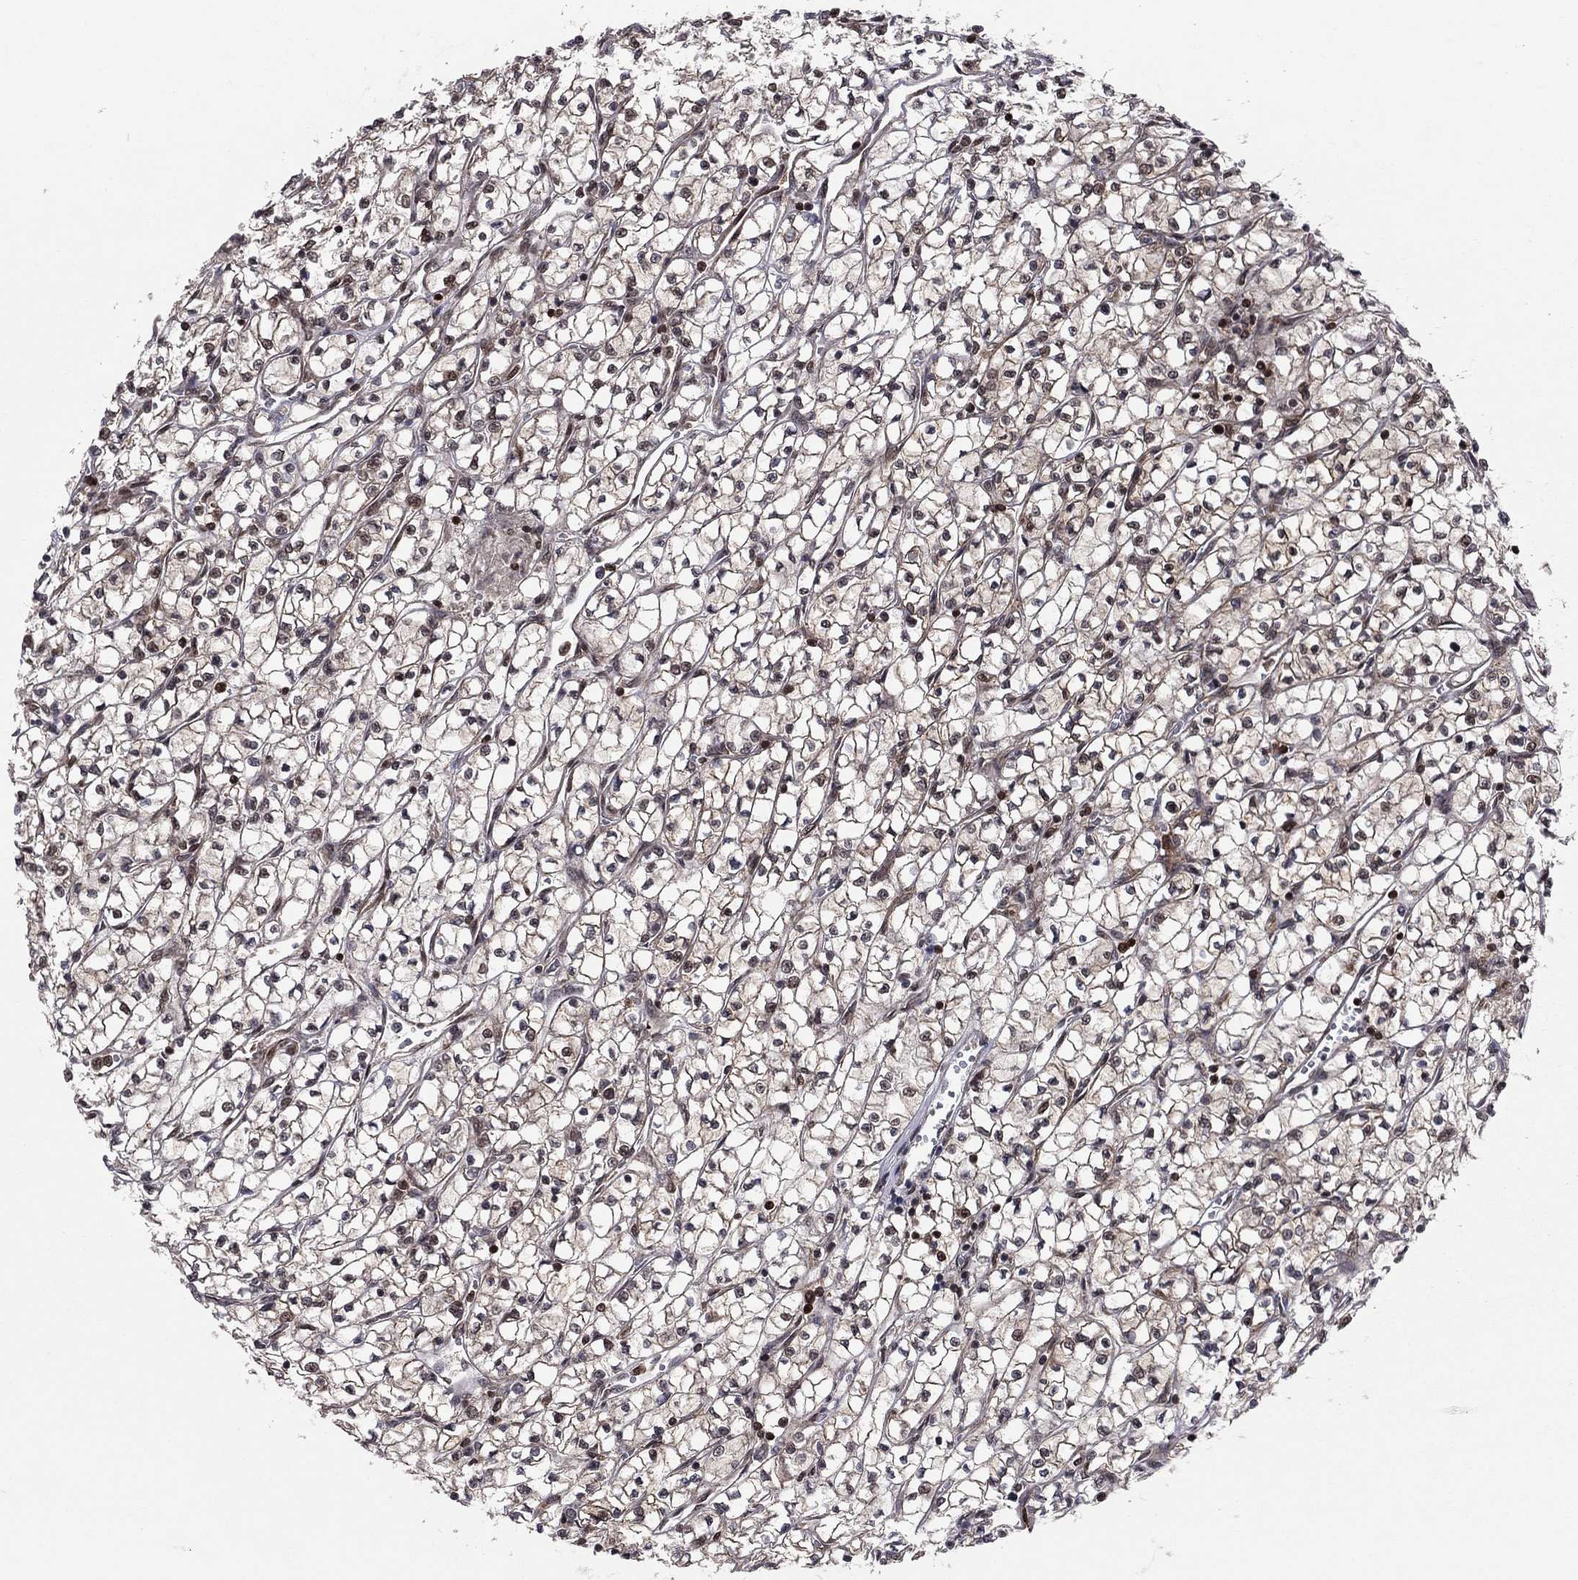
{"staining": {"intensity": "moderate", "quantity": "25%-75%", "location": "cytoplasmic/membranous,nuclear"}, "tissue": "renal cancer", "cell_type": "Tumor cells", "image_type": "cancer", "snomed": [{"axis": "morphology", "description": "Adenocarcinoma, NOS"}, {"axis": "topography", "description": "Kidney"}], "caption": "A brown stain highlights moderate cytoplasmic/membranous and nuclear staining of a protein in renal cancer tumor cells. The staining was performed using DAB (3,3'-diaminobenzidine) to visualize the protein expression in brown, while the nuclei were stained in blue with hematoxylin (Magnification: 20x).", "gene": "SSX2IP", "patient": {"sex": "female", "age": 64}}